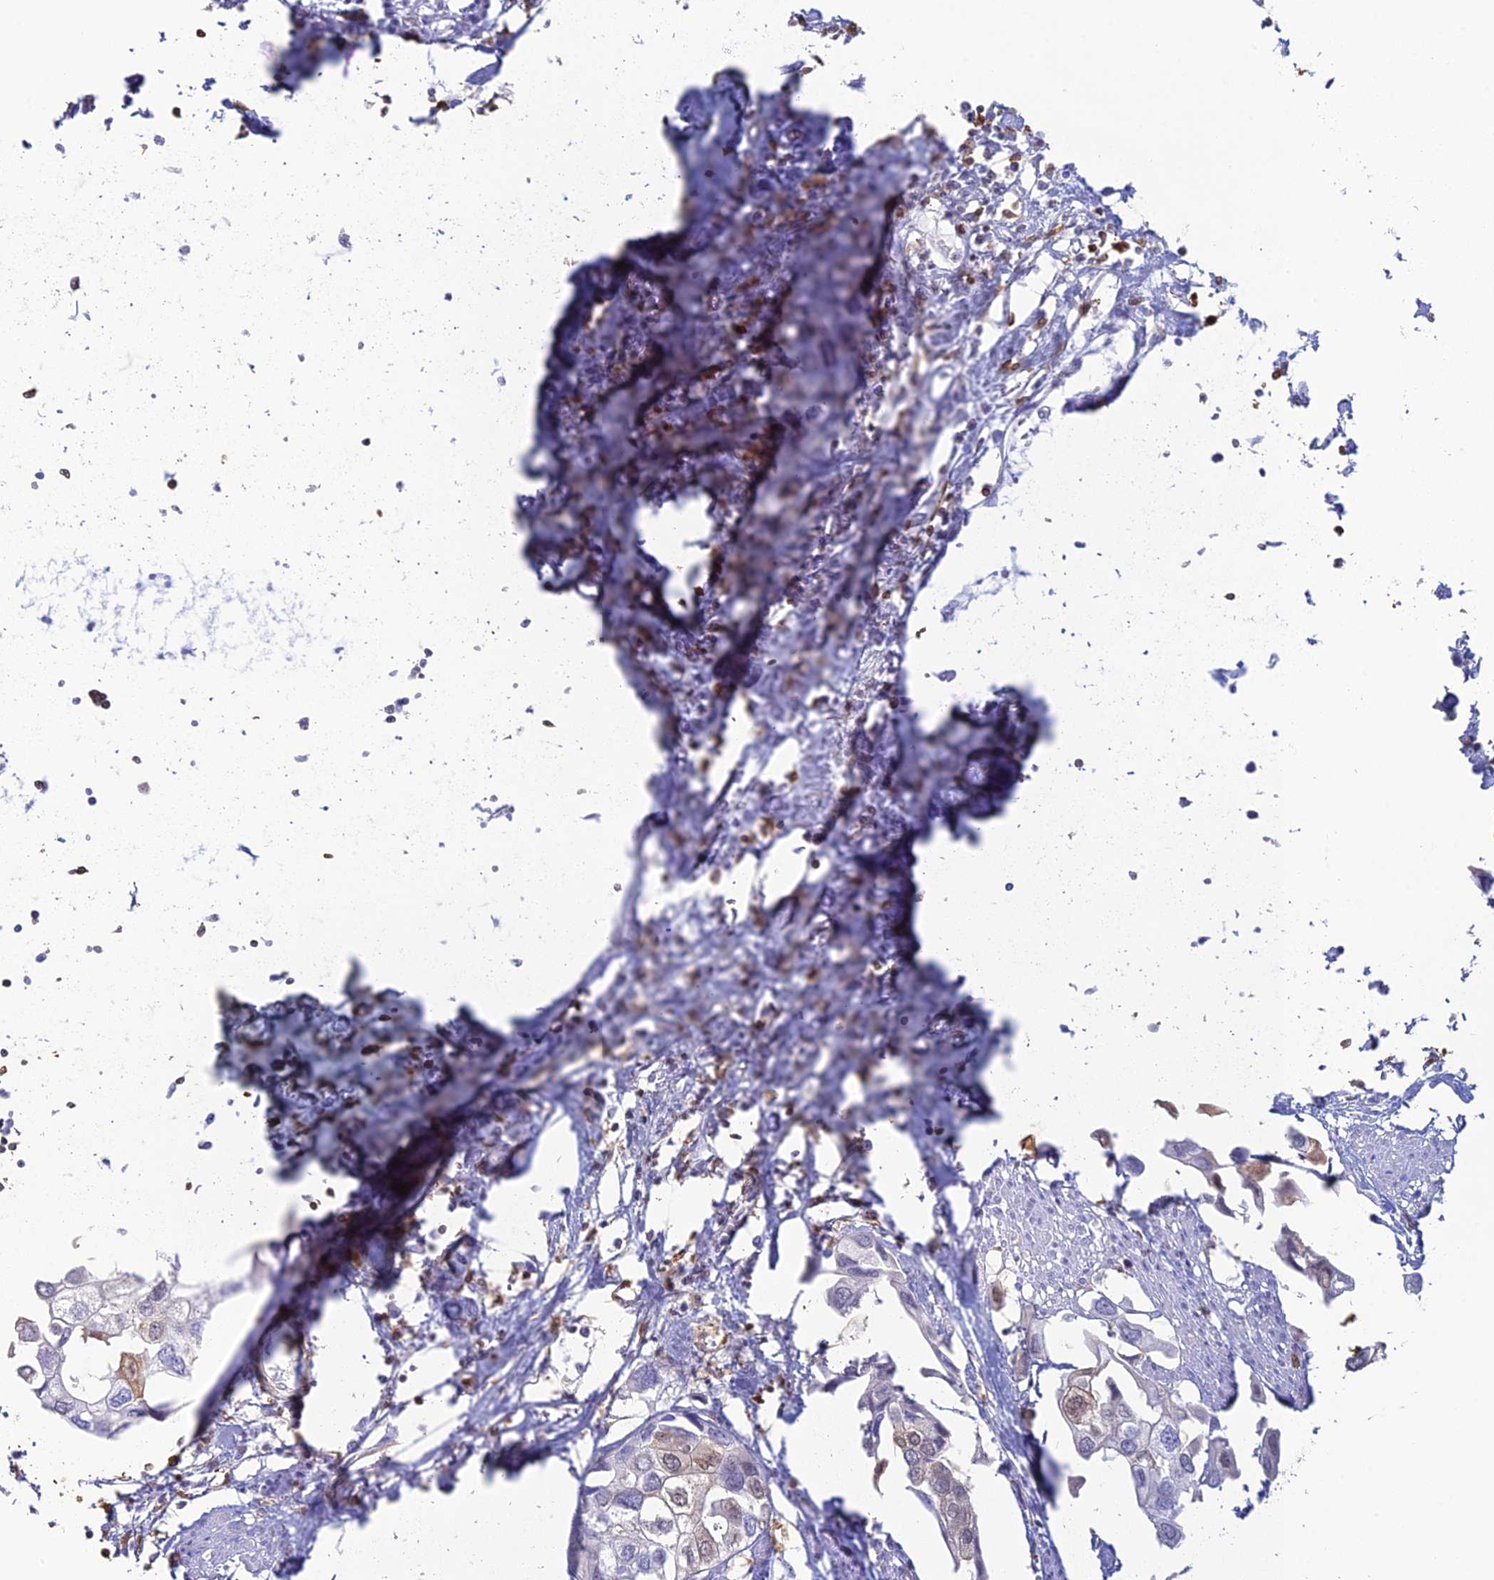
{"staining": {"intensity": "weak", "quantity": "<25%", "location": "cytoplasmic/membranous,nuclear"}, "tissue": "urothelial cancer", "cell_type": "Tumor cells", "image_type": "cancer", "snomed": [{"axis": "morphology", "description": "Urothelial carcinoma, High grade"}, {"axis": "topography", "description": "Urinary bladder"}], "caption": "DAB (3,3'-diaminobenzidine) immunohistochemical staining of urothelial cancer exhibits no significant expression in tumor cells.", "gene": "PGBD4", "patient": {"sex": "male", "age": 64}}